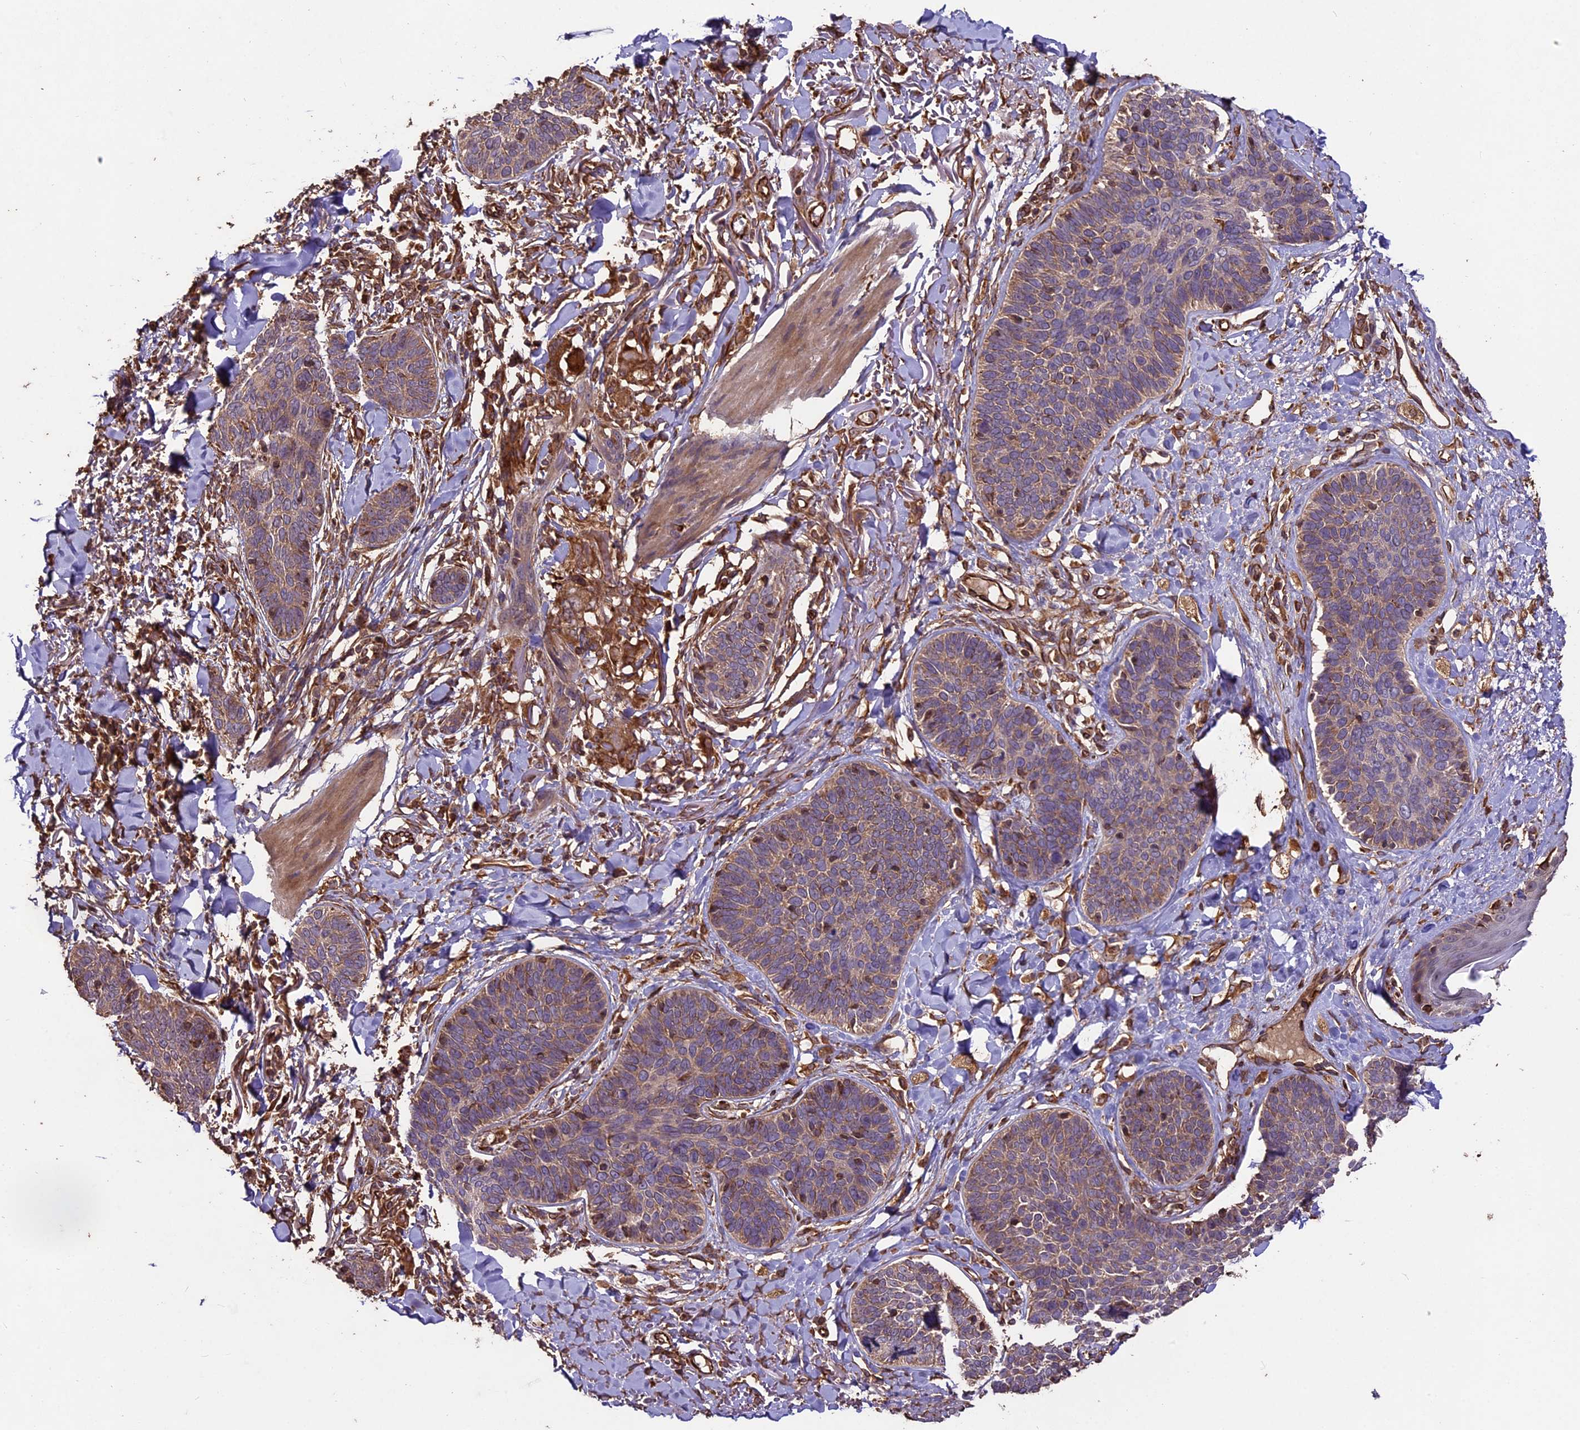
{"staining": {"intensity": "weak", "quantity": ">75%", "location": "cytoplasmic/membranous"}, "tissue": "skin cancer", "cell_type": "Tumor cells", "image_type": "cancer", "snomed": [{"axis": "morphology", "description": "Basal cell carcinoma"}, {"axis": "topography", "description": "Skin"}], "caption": "Brown immunohistochemical staining in skin cancer shows weak cytoplasmic/membranous expression in approximately >75% of tumor cells.", "gene": "TTLL10", "patient": {"sex": "male", "age": 85}}